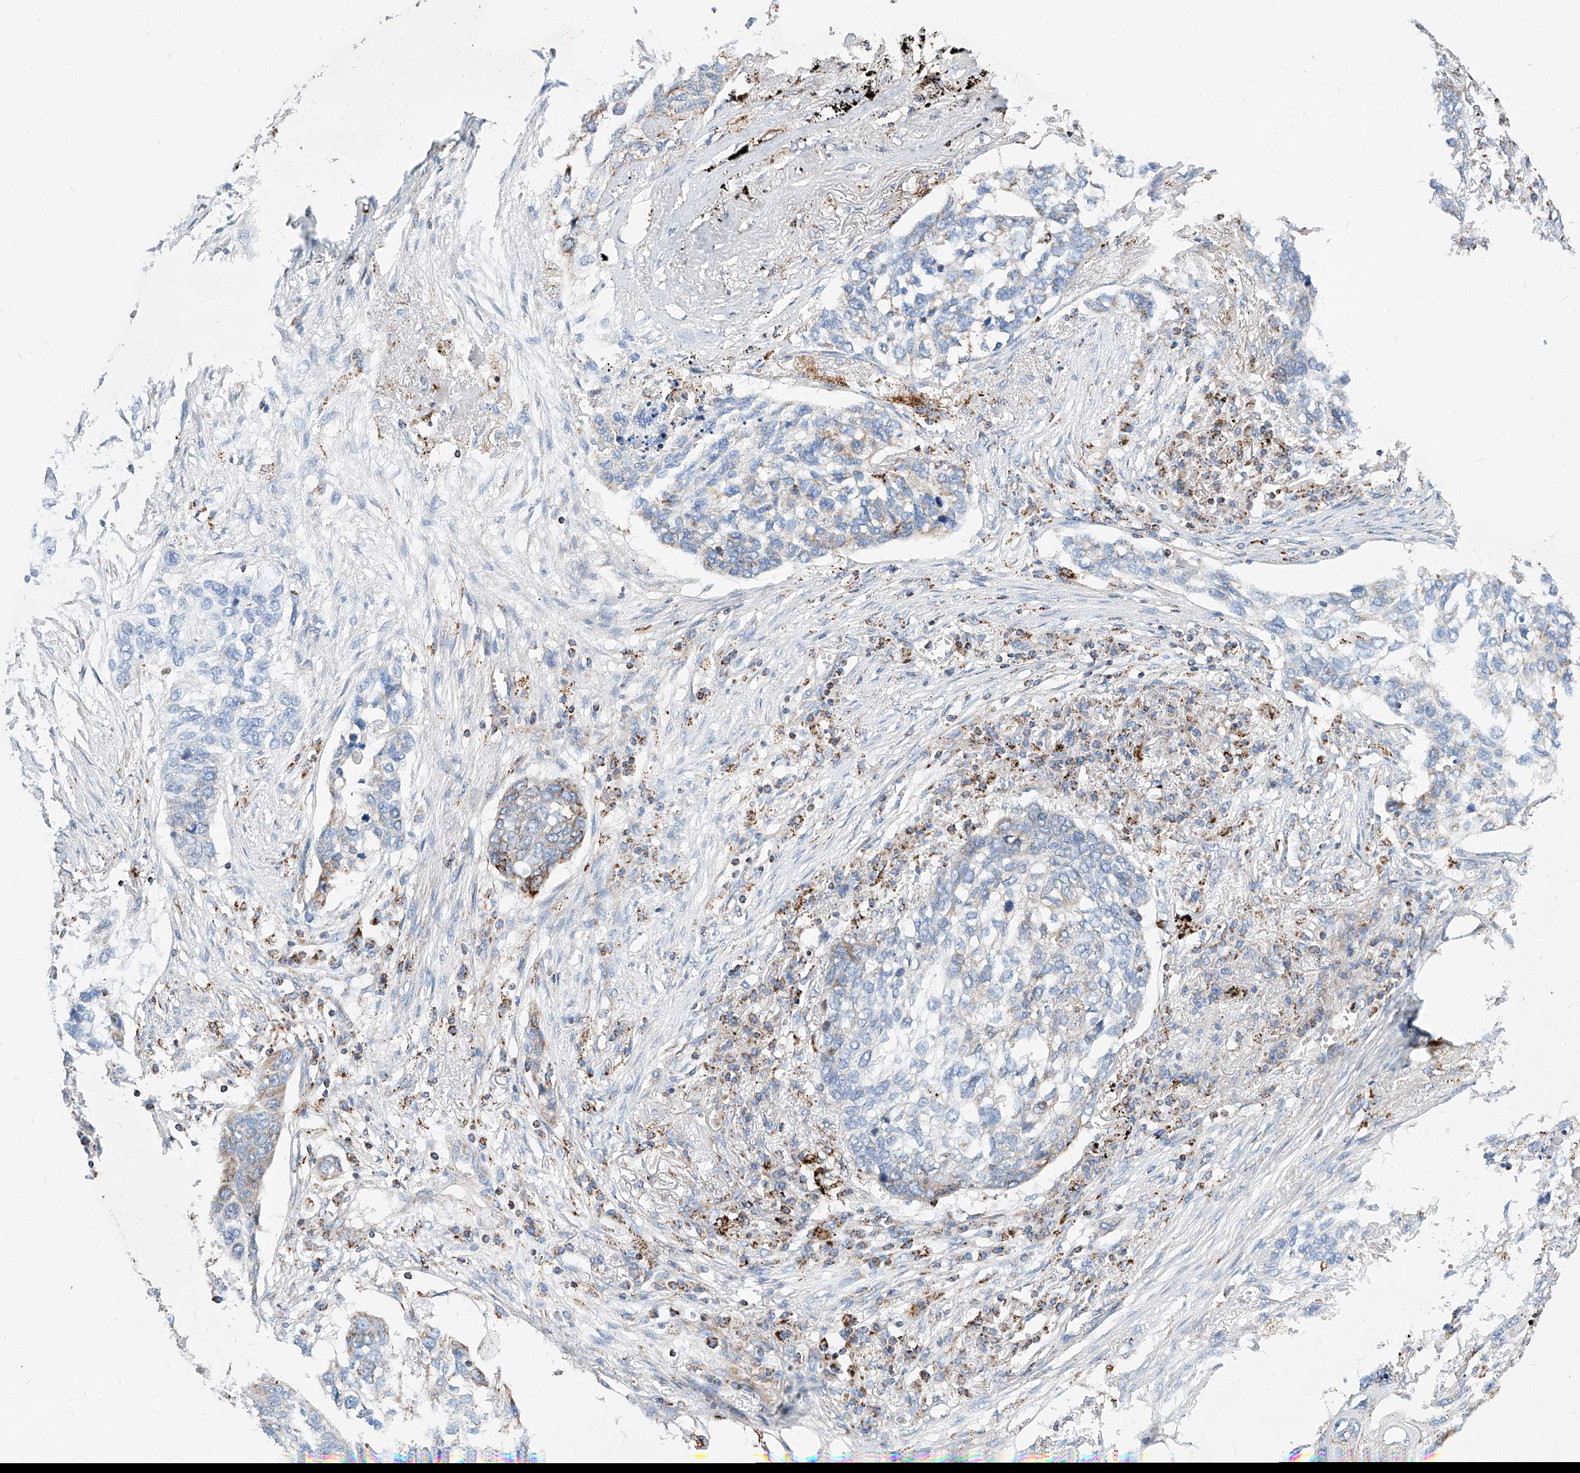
{"staining": {"intensity": "negative", "quantity": "none", "location": "none"}, "tissue": "lung cancer", "cell_type": "Tumor cells", "image_type": "cancer", "snomed": [{"axis": "morphology", "description": "Squamous cell carcinoma, NOS"}, {"axis": "topography", "description": "Lung"}], "caption": "Tumor cells show no significant protein staining in lung squamous cell carcinoma.", "gene": "CPNE5", "patient": {"sex": "female", "age": 63}}